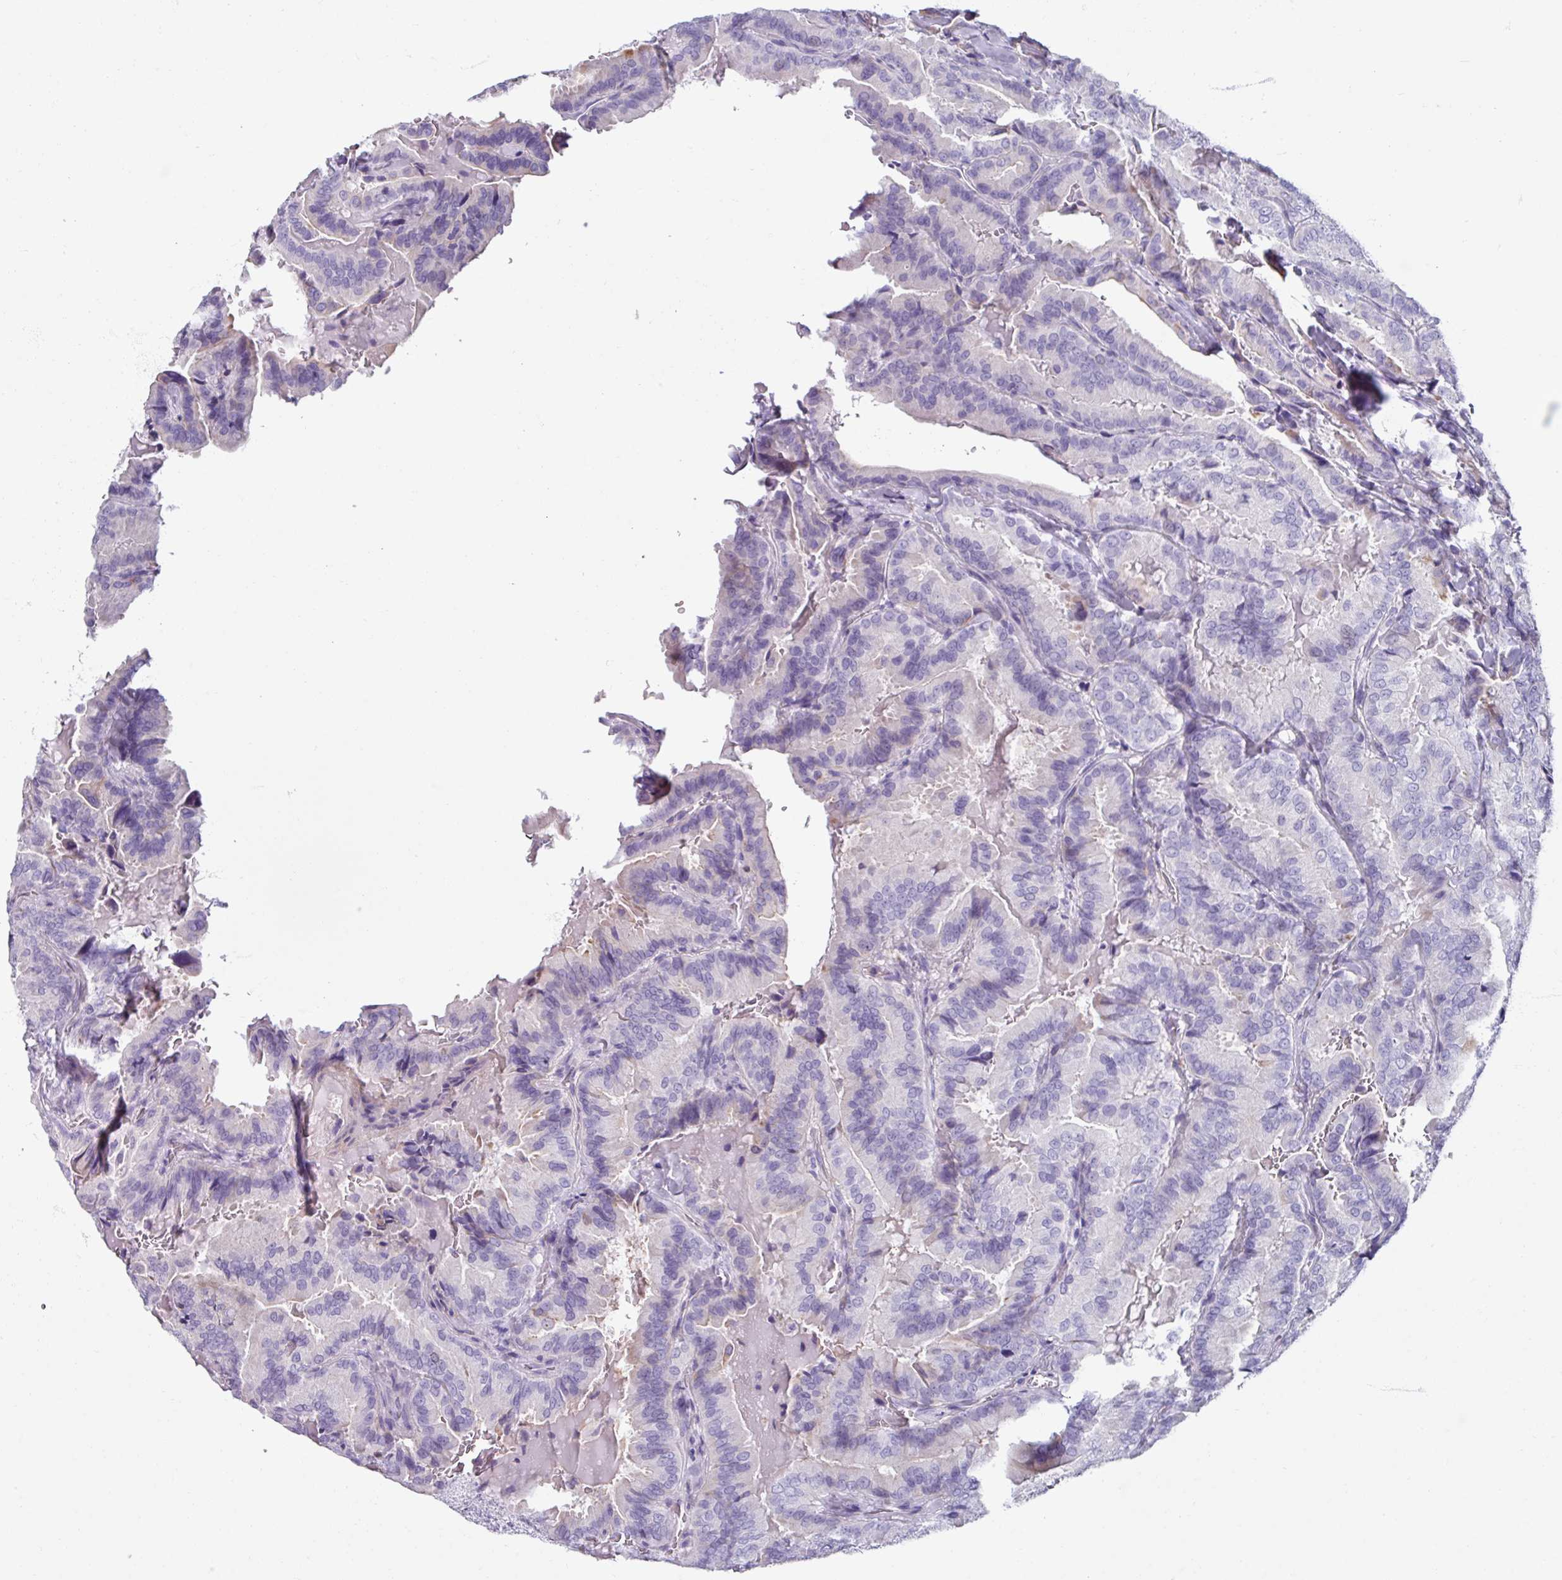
{"staining": {"intensity": "negative", "quantity": "none", "location": "none"}, "tissue": "thyroid cancer", "cell_type": "Tumor cells", "image_type": "cancer", "snomed": [{"axis": "morphology", "description": "Papillary adenocarcinoma, NOS"}, {"axis": "topography", "description": "Thyroid gland"}], "caption": "Immunohistochemical staining of thyroid papillary adenocarcinoma displays no significant expression in tumor cells.", "gene": "SPESP1", "patient": {"sex": "male", "age": 61}}